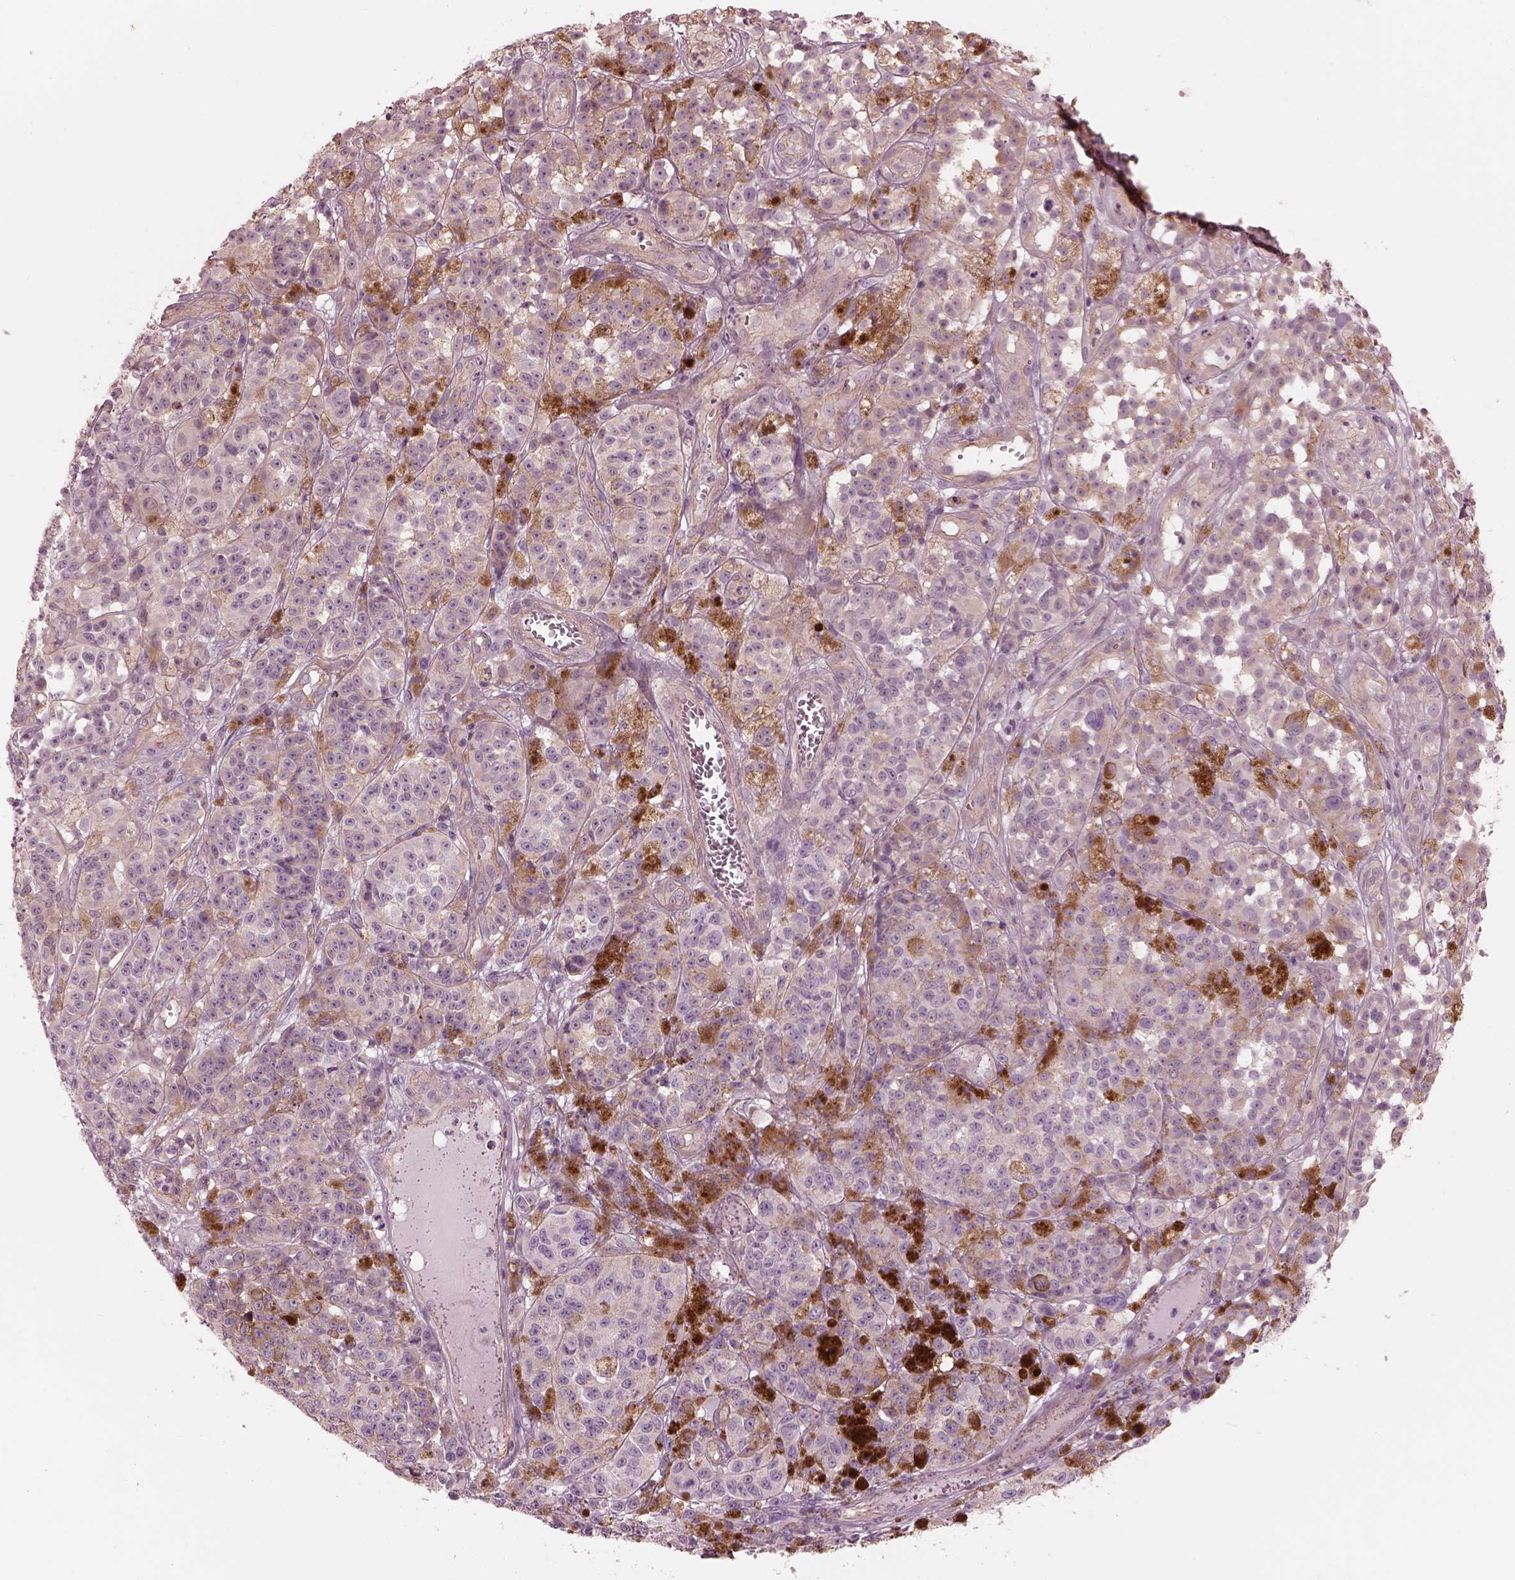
{"staining": {"intensity": "strong", "quantity": "<25%", "location": "cytoplasmic/membranous"}, "tissue": "melanoma", "cell_type": "Tumor cells", "image_type": "cancer", "snomed": [{"axis": "morphology", "description": "Malignant melanoma, NOS"}, {"axis": "topography", "description": "Skin"}], "caption": "Immunohistochemistry image of neoplastic tissue: malignant melanoma stained using immunohistochemistry (IHC) displays medium levels of strong protein expression localized specifically in the cytoplasmic/membranous of tumor cells, appearing as a cytoplasmic/membranous brown color.", "gene": "ELAPOR1", "patient": {"sex": "female", "age": 58}}